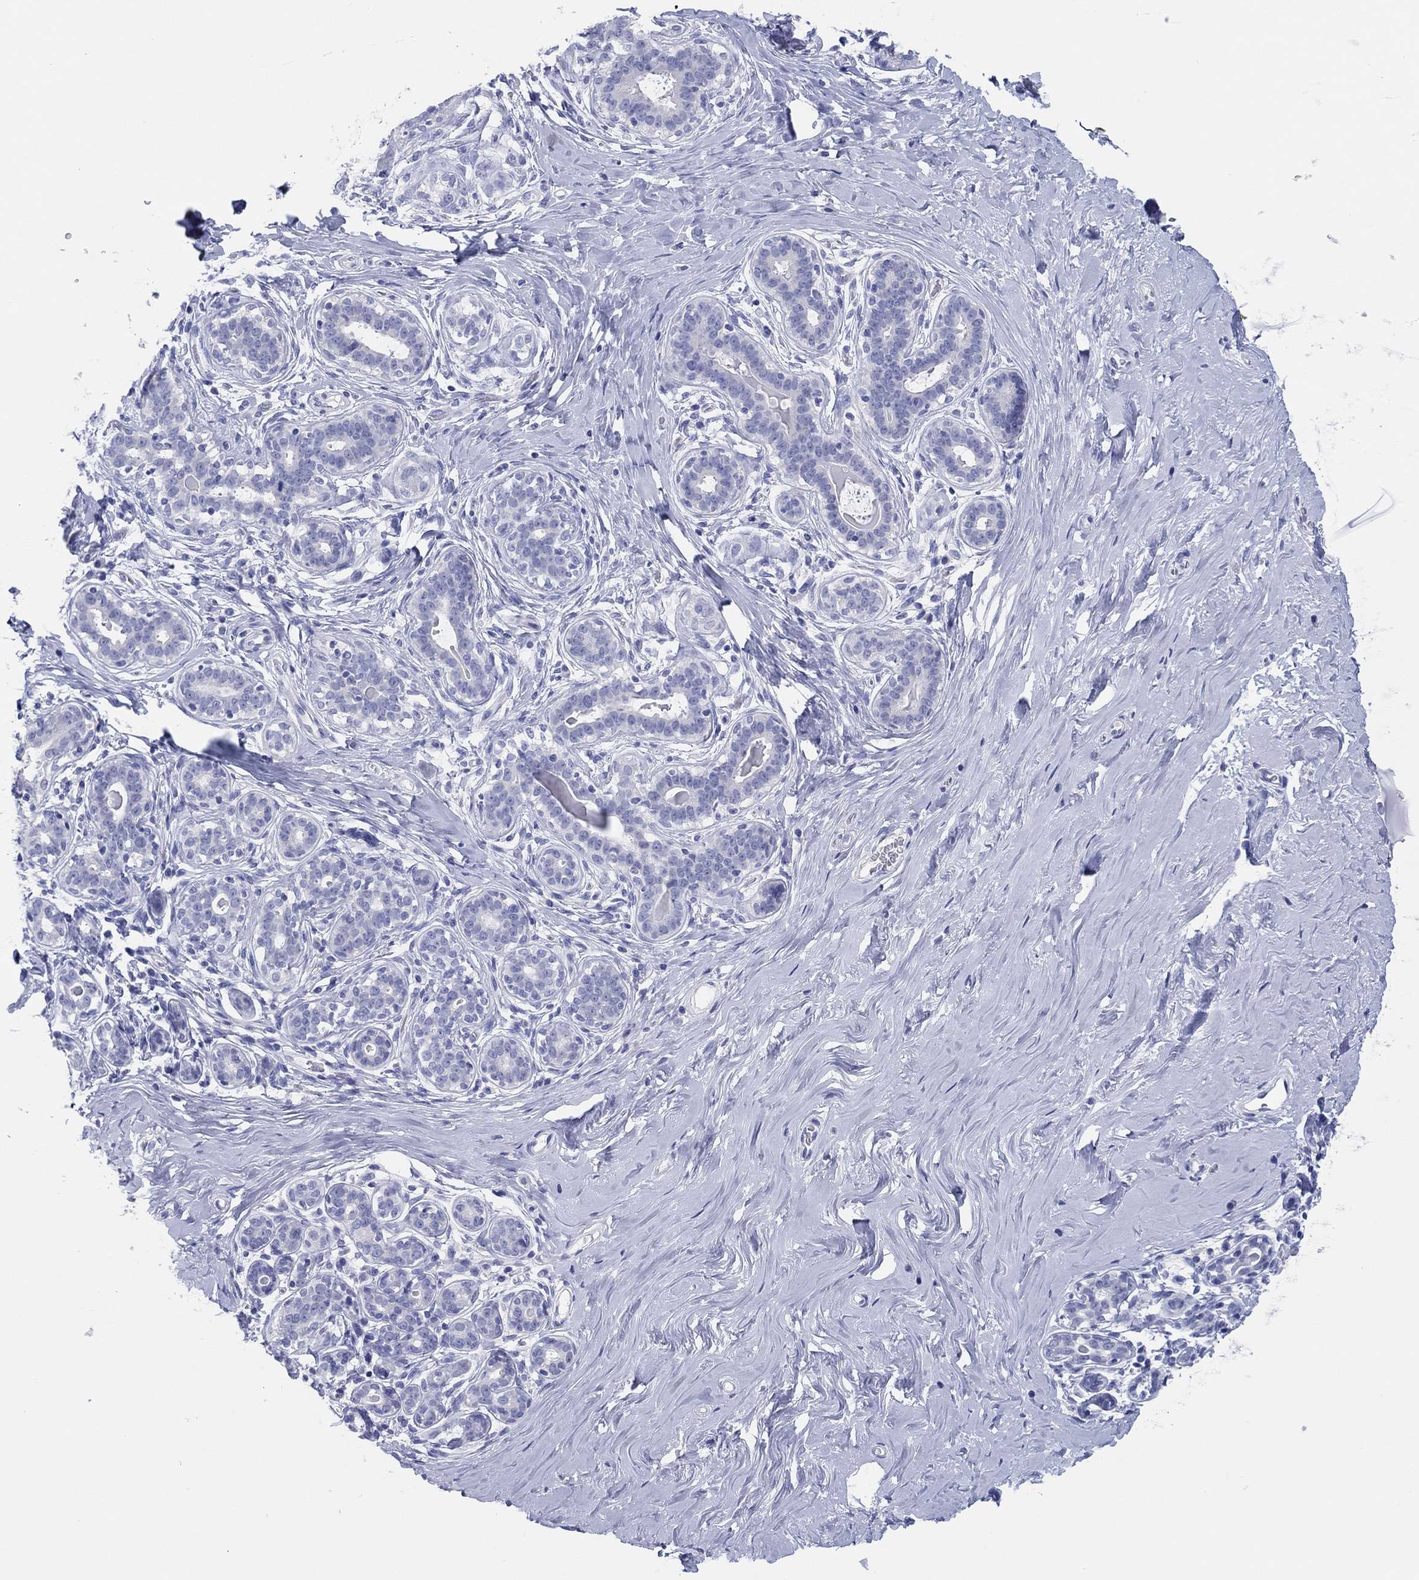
{"staining": {"intensity": "negative", "quantity": "none", "location": "none"}, "tissue": "breast", "cell_type": "Adipocytes", "image_type": "normal", "snomed": [{"axis": "morphology", "description": "Normal tissue, NOS"}, {"axis": "topography", "description": "Skin"}, {"axis": "topography", "description": "Breast"}], "caption": "Immunohistochemistry (IHC) photomicrograph of unremarkable breast: breast stained with DAB (3,3'-diaminobenzidine) reveals no significant protein positivity in adipocytes. Nuclei are stained in blue.", "gene": "ERICH3", "patient": {"sex": "female", "age": 43}}